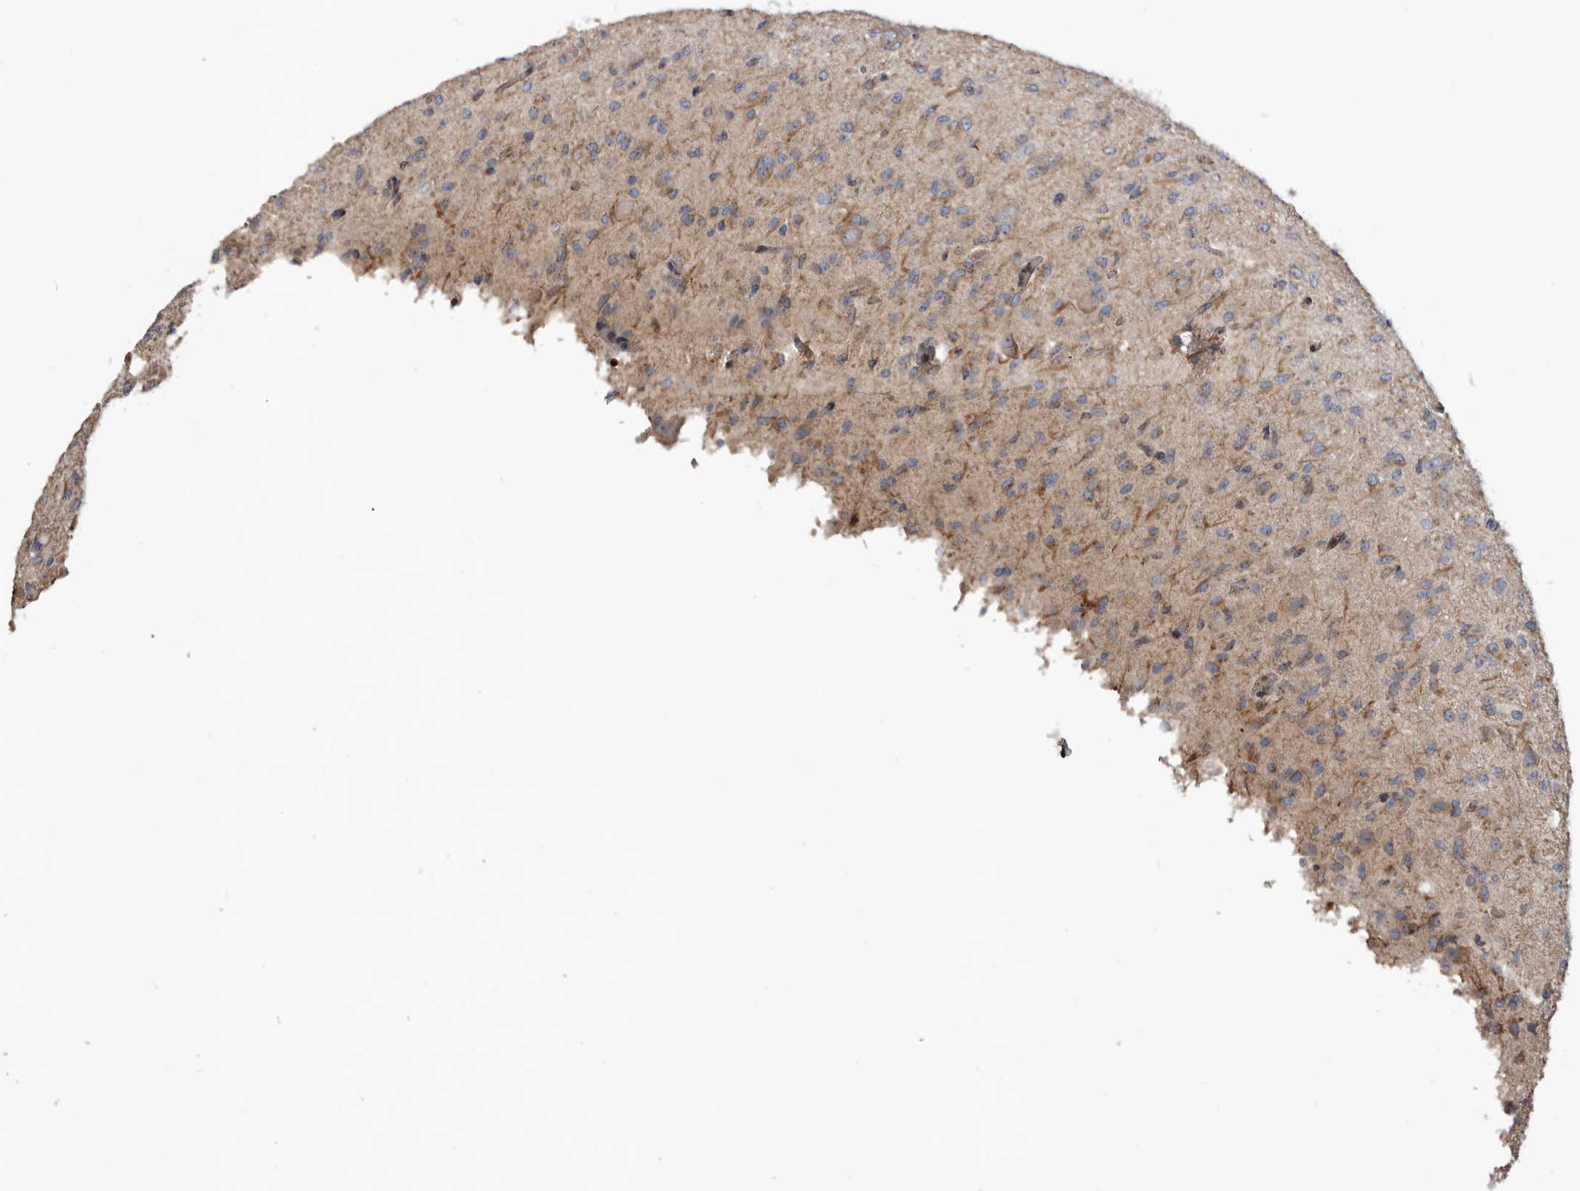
{"staining": {"intensity": "weak", "quantity": "25%-75%", "location": "cytoplasmic/membranous"}, "tissue": "glioma", "cell_type": "Tumor cells", "image_type": "cancer", "snomed": [{"axis": "morphology", "description": "Glioma, malignant, High grade"}, {"axis": "topography", "description": "Brain"}], "caption": "The micrograph demonstrates a brown stain indicating the presence of a protein in the cytoplasmic/membranous of tumor cells in malignant glioma (high-grade).", "gene": "CRISPLD2", "patient": {"sex": "female", "age": 59}}